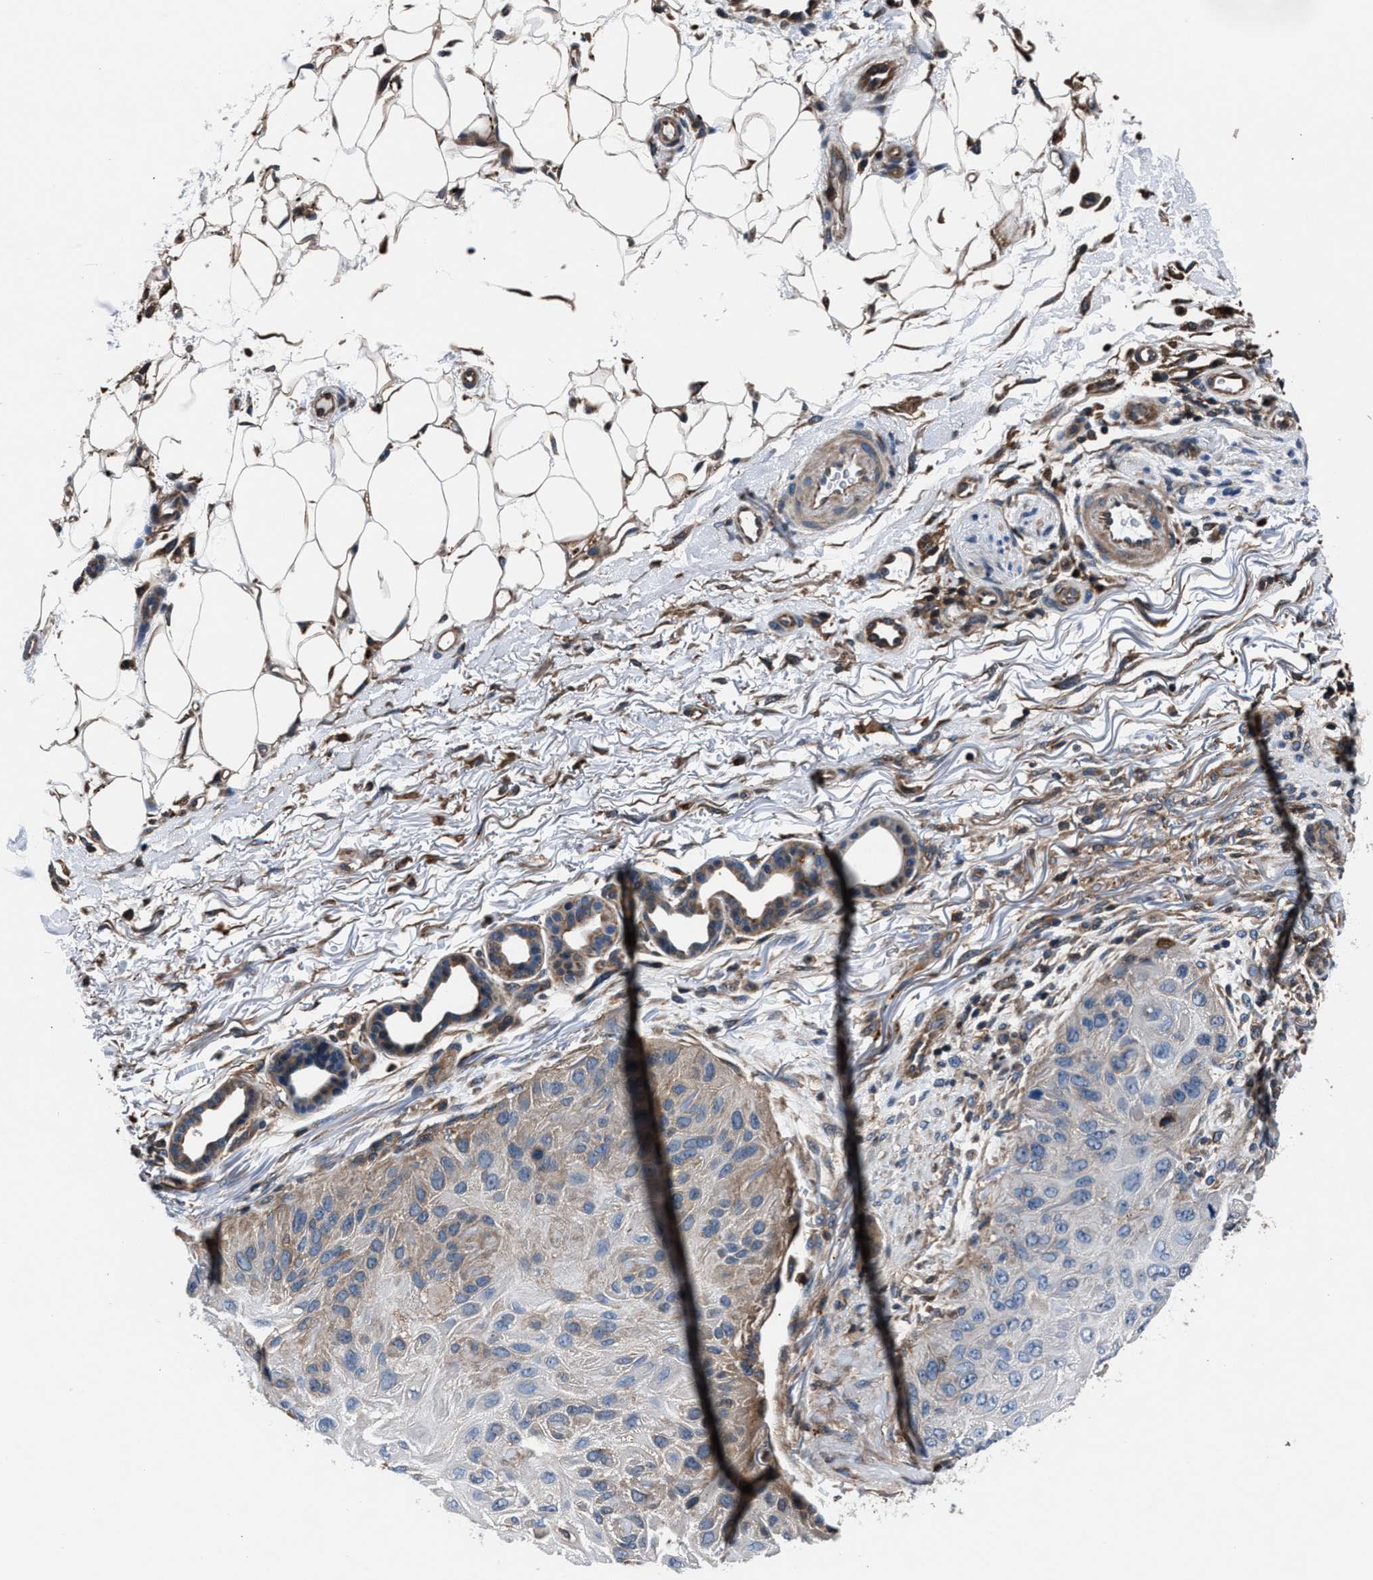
{"staining": {"intensity": "weak", "quantity": "<25%", "location": "cytoplasmic/membranous"}, "tissue": "skin cancer", "cell_type": "Tumor cells", "image_type": "cancer", "snomed": [{"axis": "morphology", "description": "Squamous cell carcinoma, NOS"}, {"axis": "topography", "description": "Skin"}], "caption": "Immunohistochemical staining of human skin cancer reveals no significant staining in tumor cells.", "gene": "MFSD11", "patient": {"sex": "female", "age": 77}}